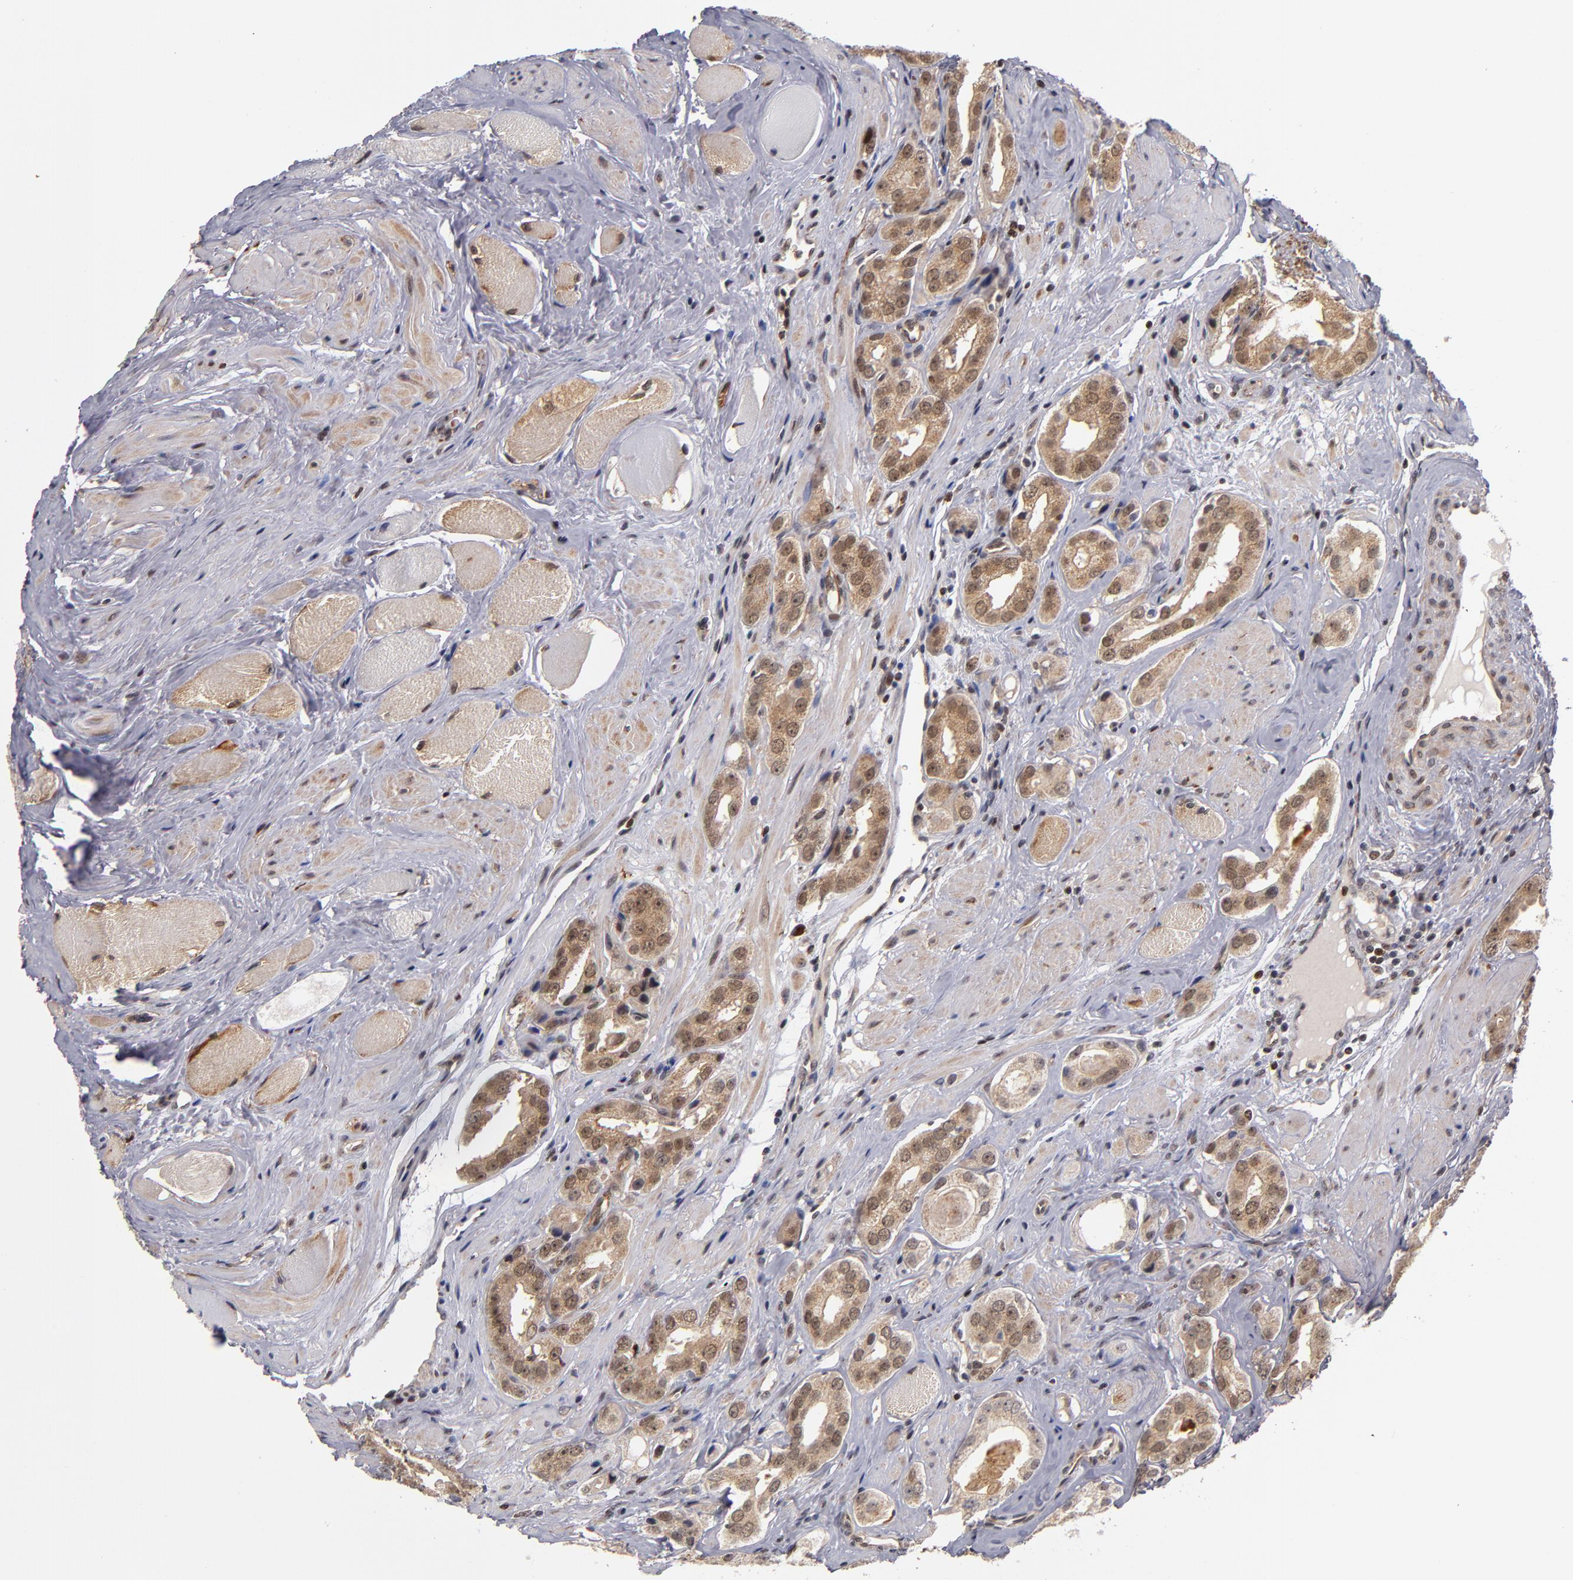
{"staining": {"intensity": "weak", "quantity": "25%-75%", "location": "cytoplasmic/membranous,nuclear"}, "tissue": "prostate cancer", "cell_type": "Tumor cells", "image_type": "cancer", "snomed": [{"axis": "morphology", "description": "Adenocarcinoma, Medium grade"}, {"axis": "topography", "description": "Prostate"}], "caption": "Human prostate cancer stained with a brown dye displays weak cytoplasmic/membranous and nuclear positive positivity in about 25%-75% of tumor cells.", "gene": "KDM6A", "patient": {"sex": "male", "age": 53}}